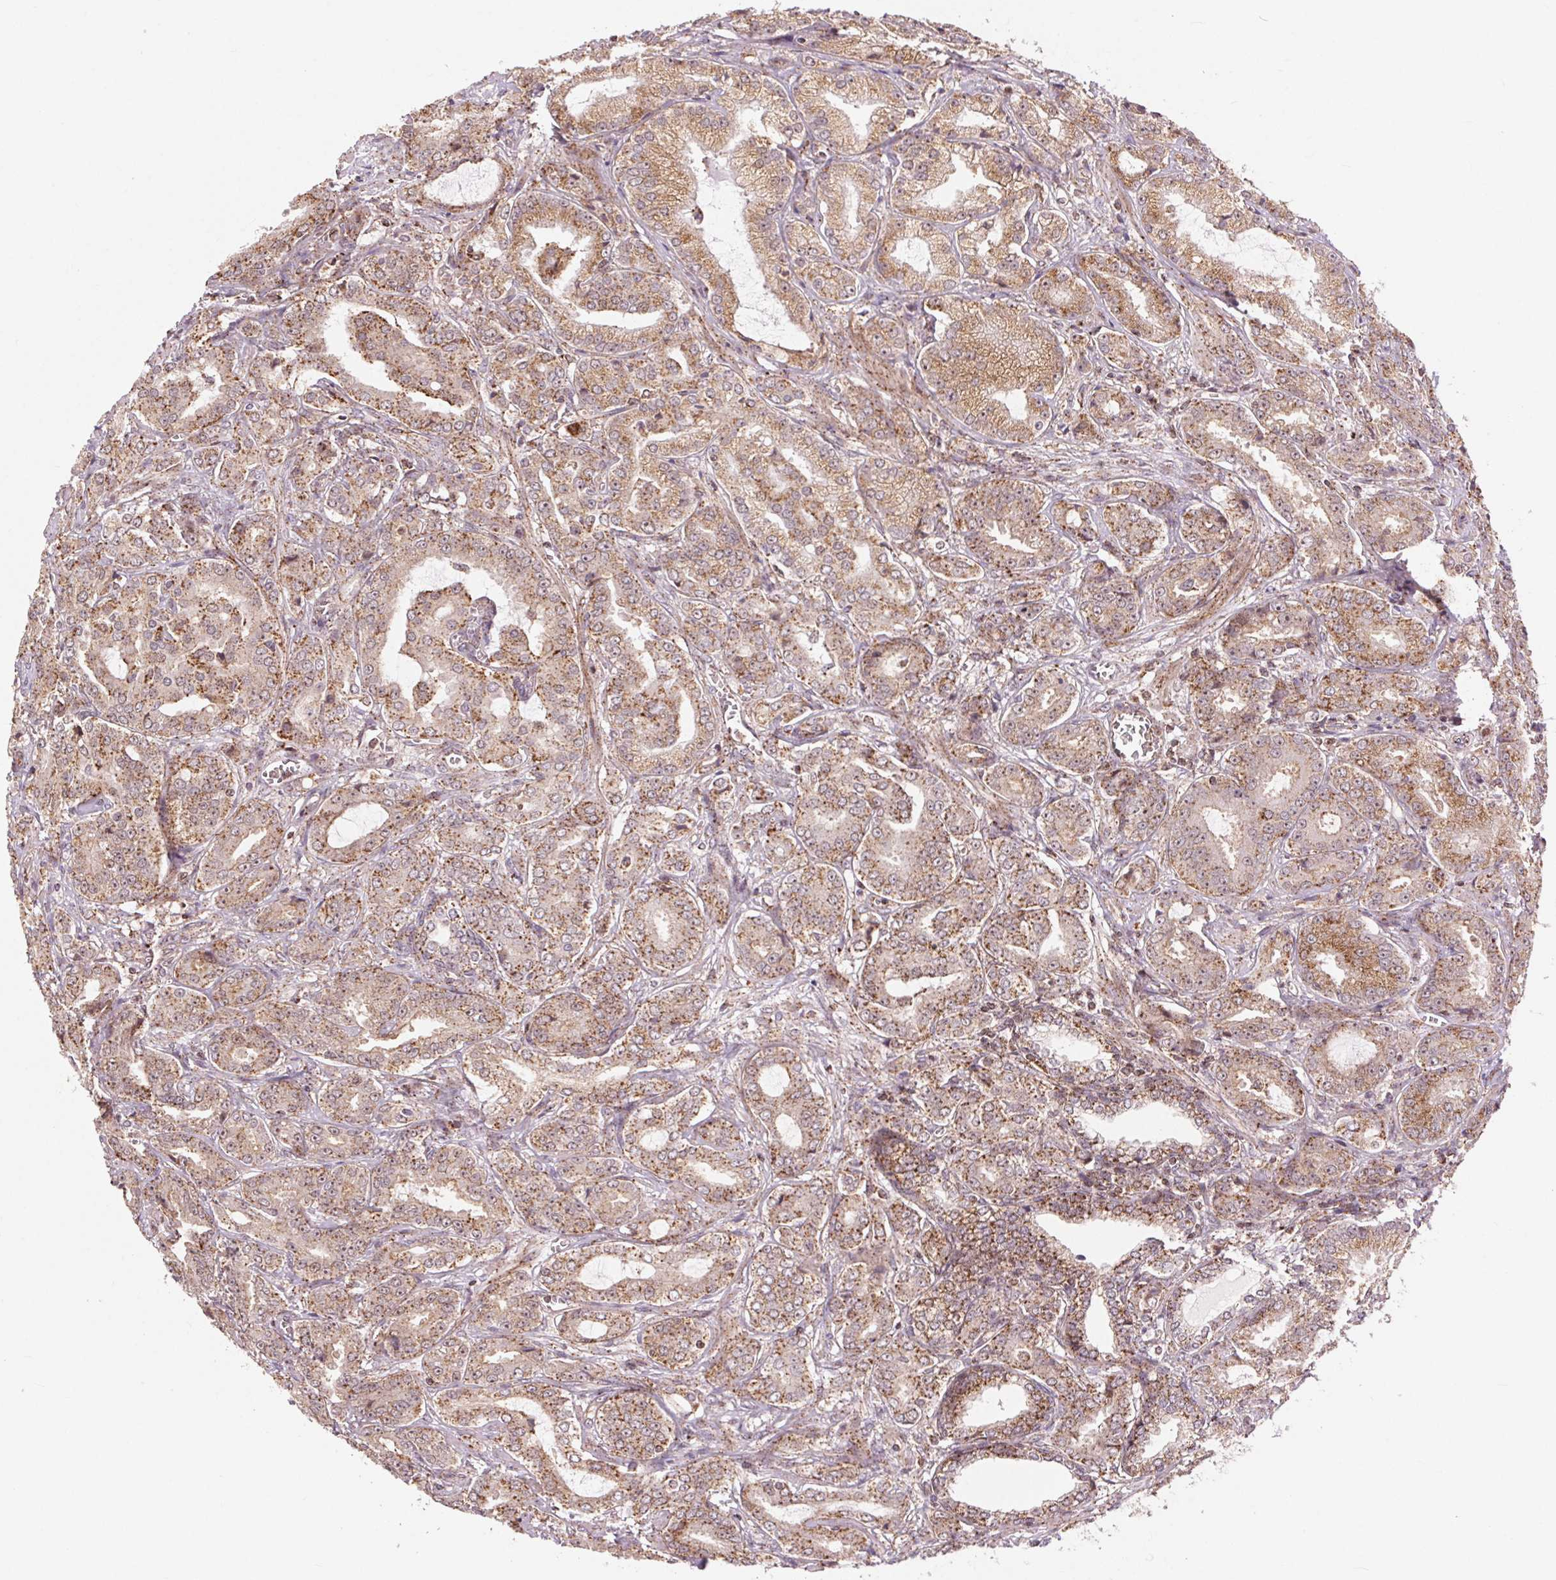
{"staining": {"intensity": "moderate", "quantity": ">75%", "location": "cytoplasmic/membranous"}, "tissue": "prostate cancer", "cell_type": "Tumor cells", "image_type": "cancer", "snomed": [{"axis": "morphology", "description": "Adenocarcinoma, High grade"}, {"axis": "topography", "description": "Prostate"}], "caption": "Brown immunohistochemical staining in human prostate cancer exhibits moderate cytoplasmic/membranous expression in approximately >75% of tumor cells.", "gene": "CHMP4B", "patient": {"sex": "male", "age": 64}}